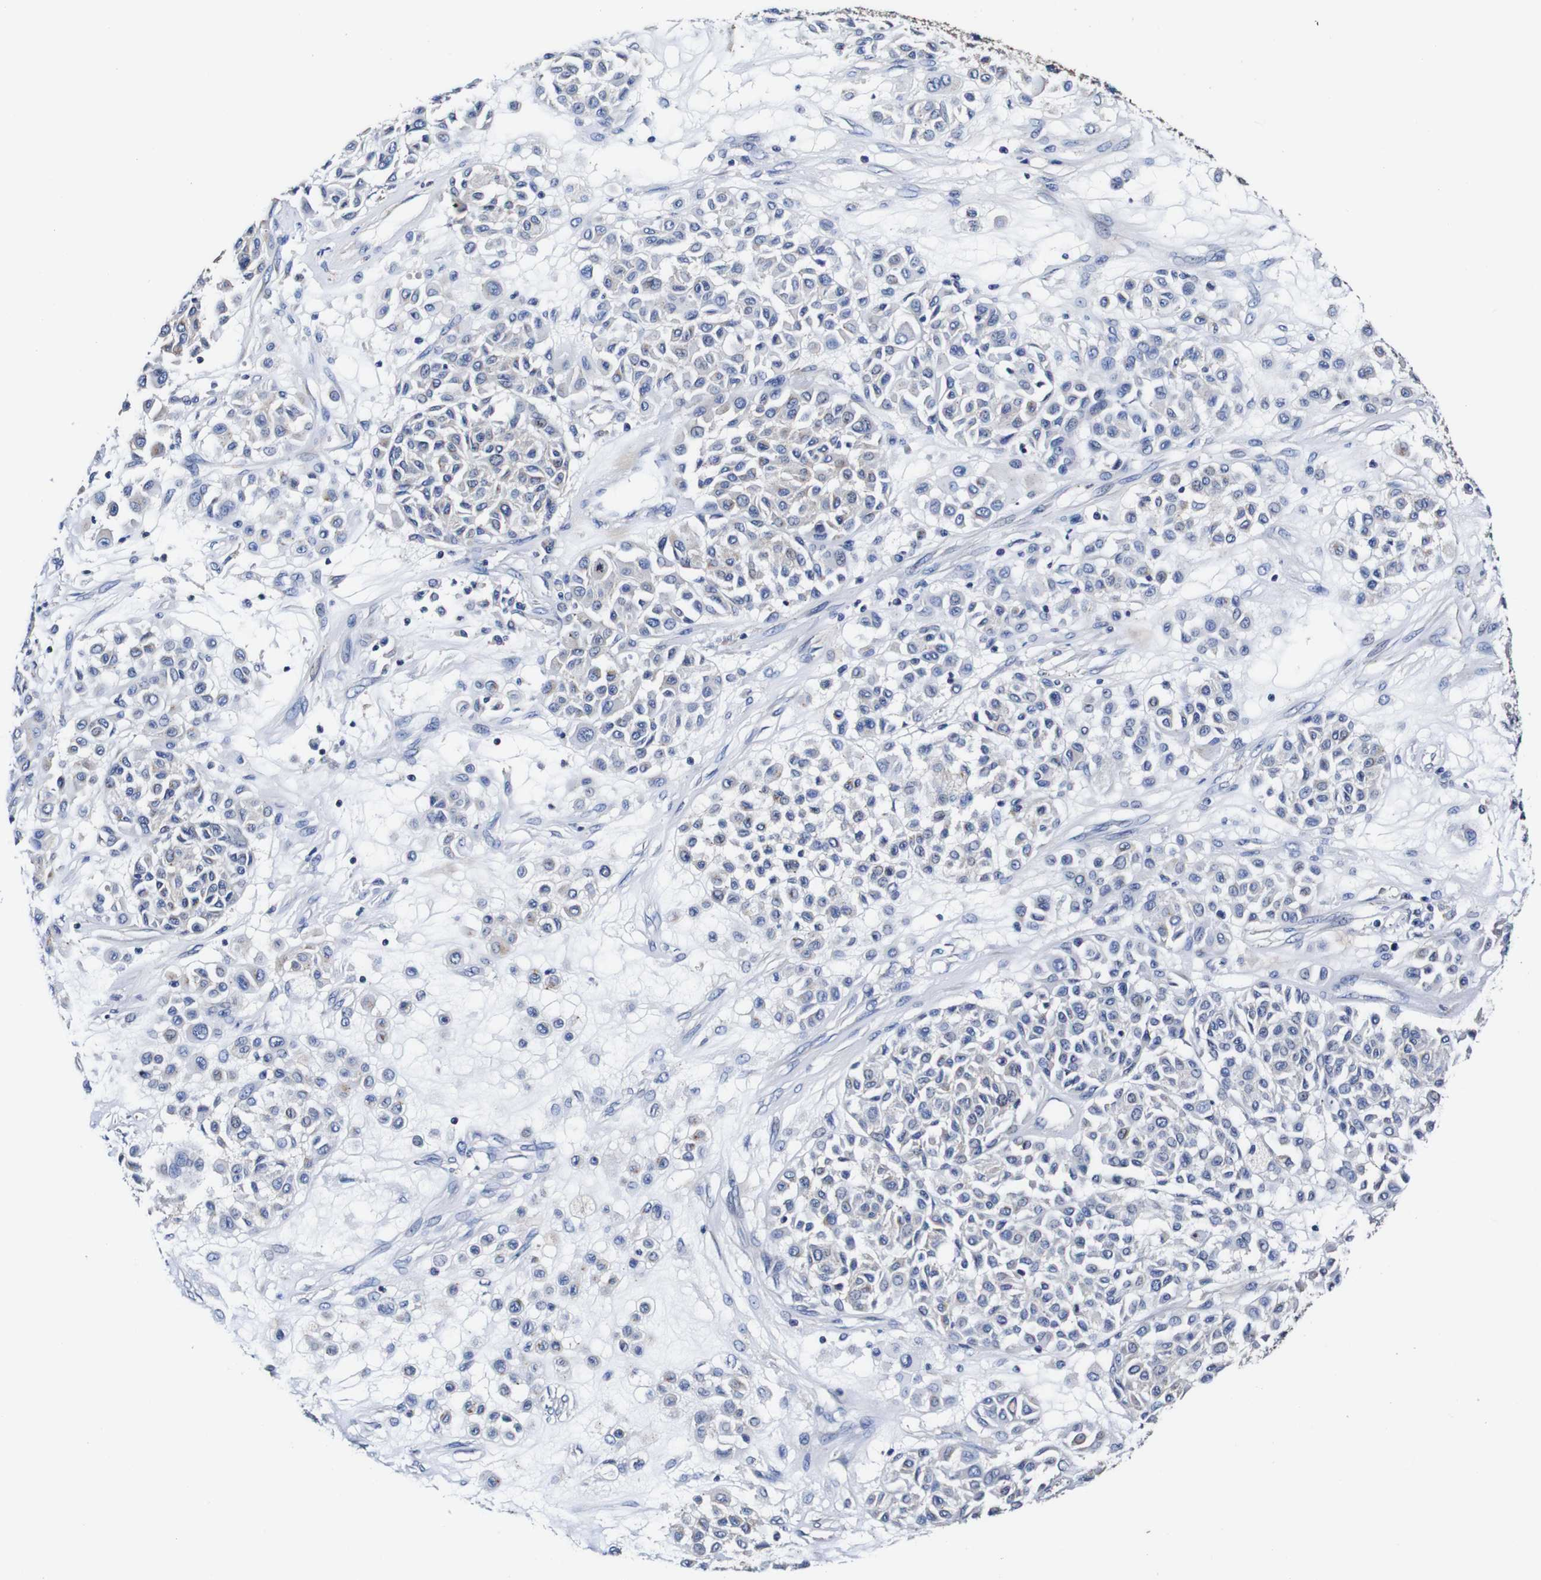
{"staining": {"intensity": "negative", "quantity": "none", "location": "none"}, "tissue": "melanoma", "cell_type": "Tumor cells", "image_type": "cancer", "snomed": [{"axis": "morphology", "description": "Malignant melanoma, Metastatic site"}, {"axis": "topography", "description": "Soft tissue"}], "caption": "Melanoma was stained to show a protein in brown. There is no significant staining in tumor cells.", "gene": "PDCD6IP", "patient": {"sex": "male", "age": 41}}